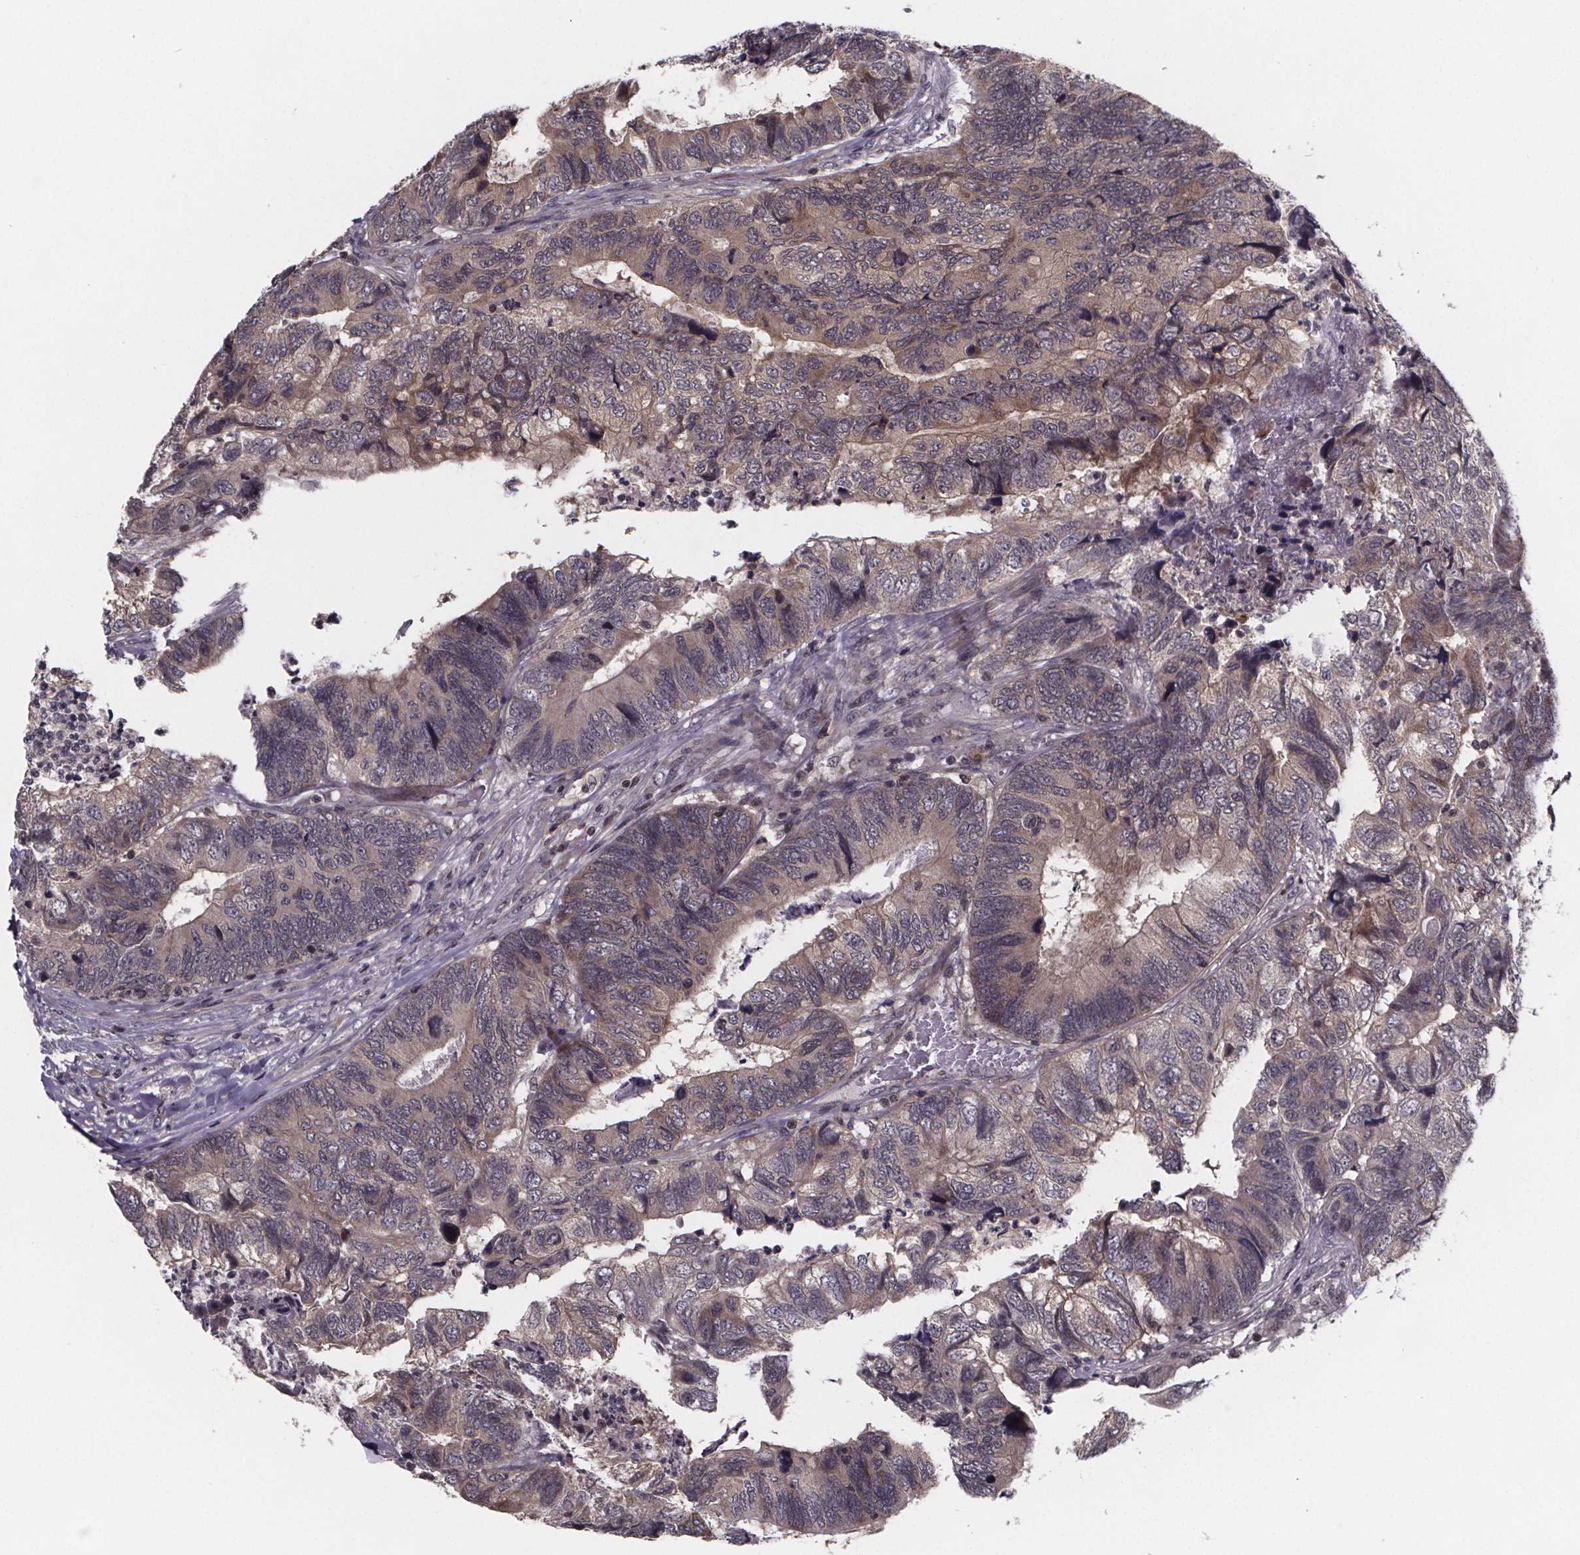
{"staining": {"intensity": "weak", "quantity": "<25%", "location": "cytoplasmic/membranous"}, "tissue": "colorectal cancer", "cell_type": "Tumor cells", "image_type": "cancer", "snomed": [{"axis": "morphology", "description": "Adenocarcinoma, NOS"}, {"axis": "topography", "description": "Colon"}], "caption": "IHC photomicrograph of human colorectal cancer stained for a protein (brown), which exhibits no positivity in tumor cells. Brightfield microscopy of immunohistochemistry (IHC) stained with DAB (brown) and hematoxylin (blue), captured at high magnification.", "gene": "FN3KRP", "patient": {"sex": "female", "age": 67}}